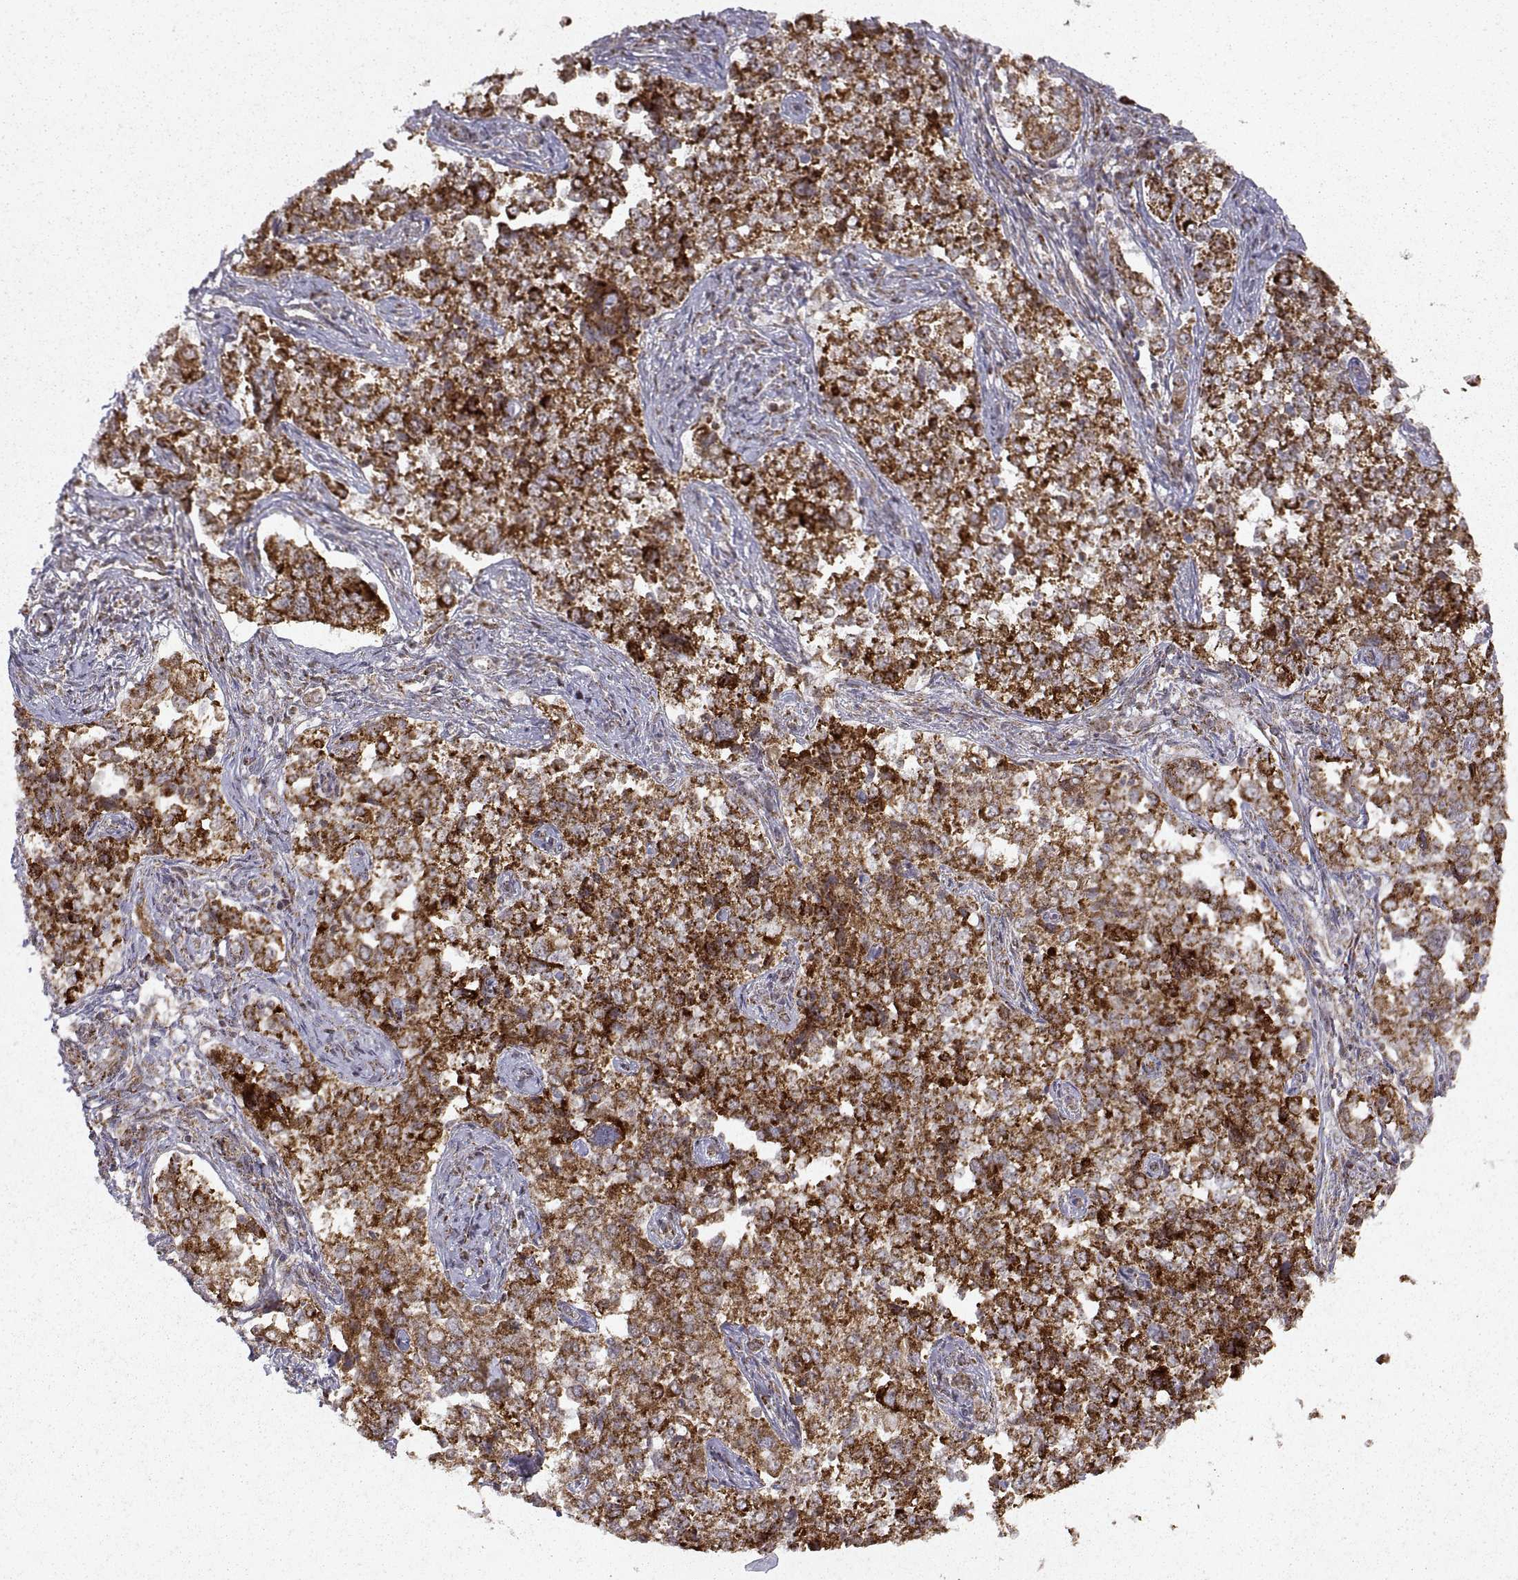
{"staining": {"intensity": "strong", "quantity": ">75%", "location": "cytoplasmic/membranous"}, "tissue": "endometrial cancer", "cell_type": "Tumor cells", "image_type": "cancer", "snomed": [{"axis": "morphology", "description": "Adenocarcinoma, NOS"}, {"axis": "topography", "description": "Endometrium"}], "caption": "Protein expression analysis of human endometrial cancer reveals strong cytoplasmic/membranous expression in approximately >75% of tumor cells.", "gene": "MANBAL", "patient": {"sex": "female", "age": 43}}